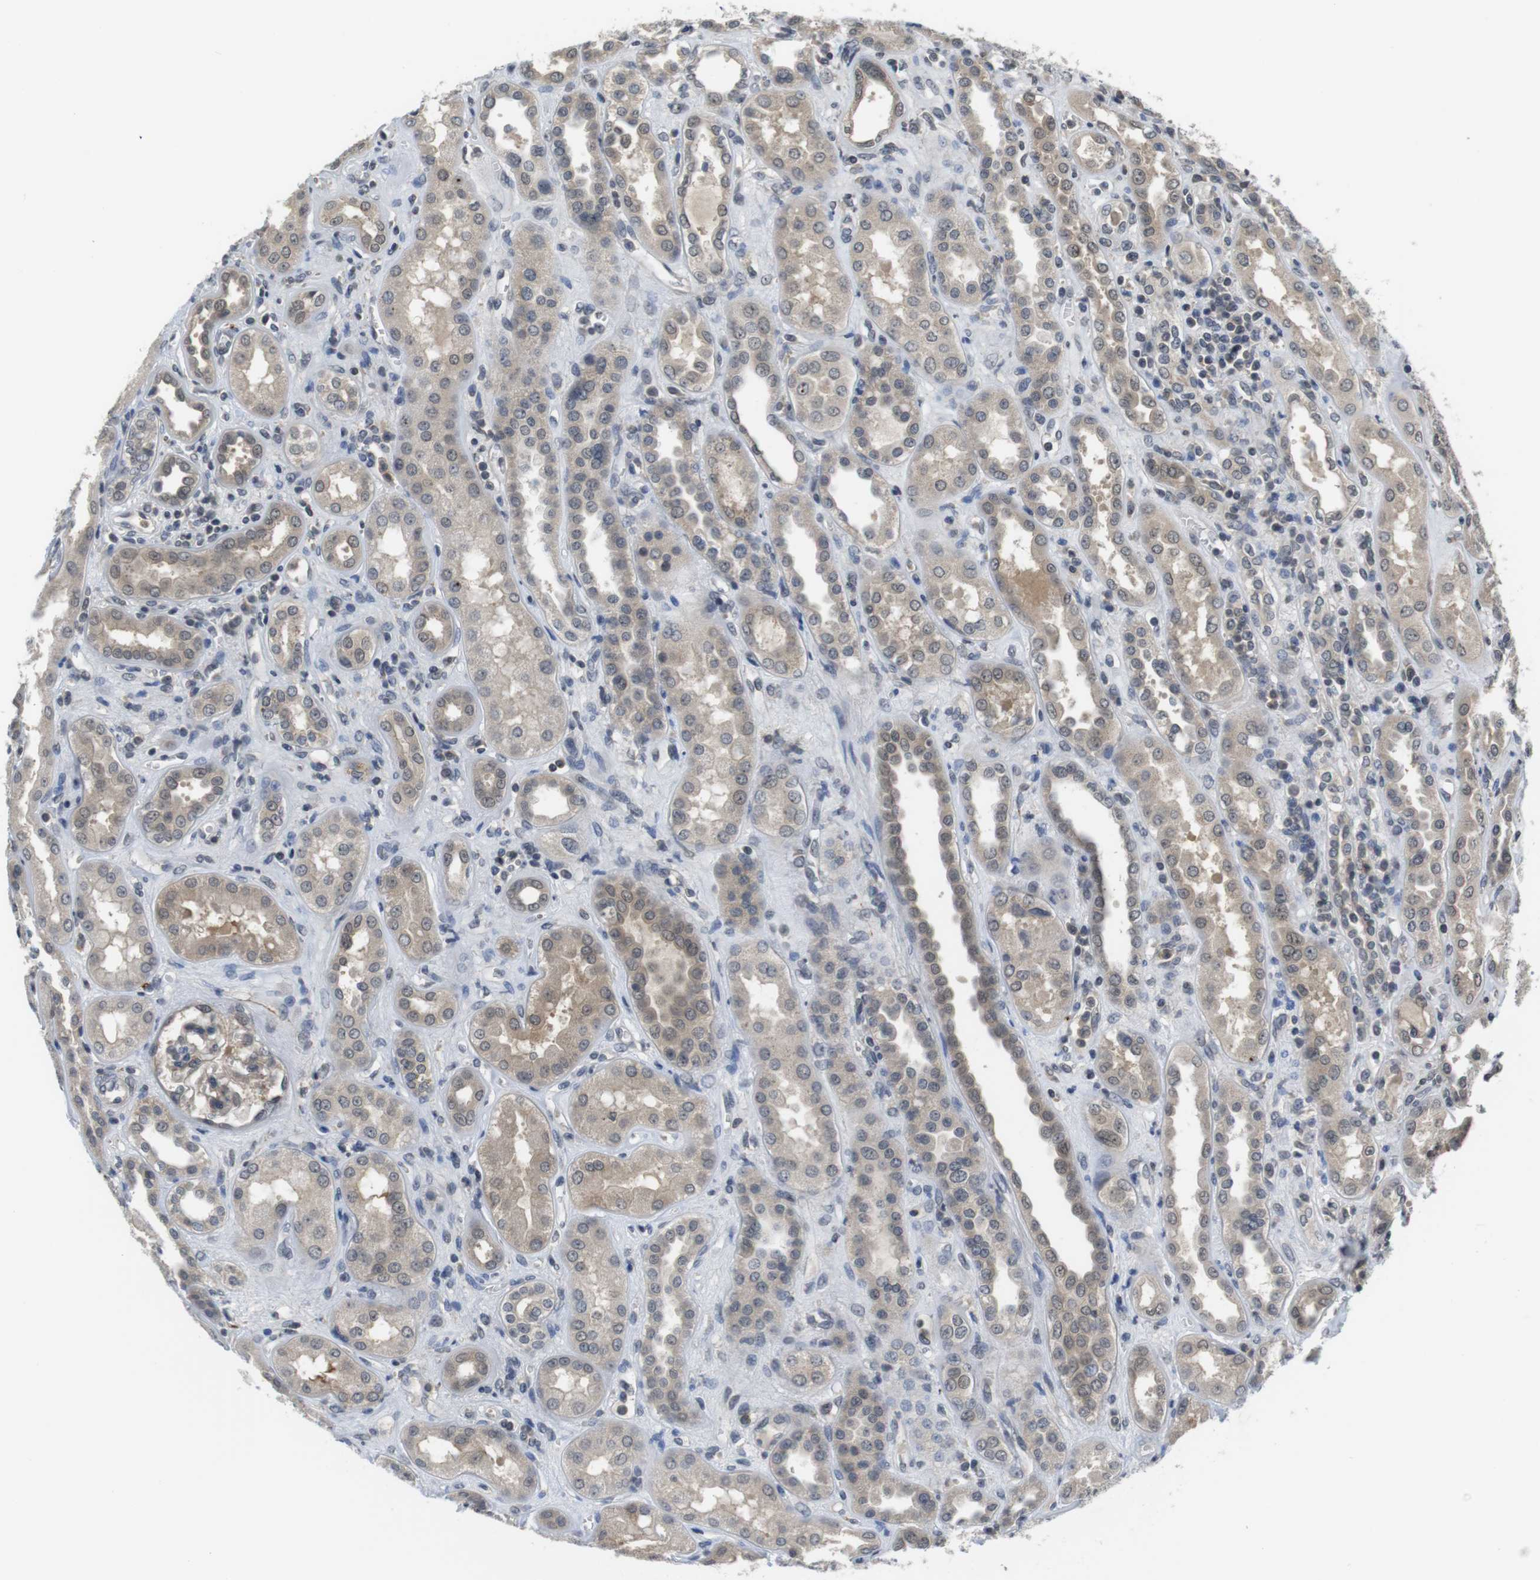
{"staining": {"intensity": "weak", "quantity": "<25%", "location": "cytoplasmic/membranous,nuclear"}, "tissue": "kidney", "cell_type": "Cells in glomeruli", "image_type": "normal", "snomed": [{"axis": "morphology", "description": "Normal tissue, NOS"}, {"axis": "topography", "description": "Kidney"}], "caption": "High power microscopy image of an immunohistochemistry (IHC) photomicrograph of unremarkable kidney, revealing no significant expression in cells in glomeruli.", "gene": "FADD", "patient": {"sex": "male", "age": 59}}